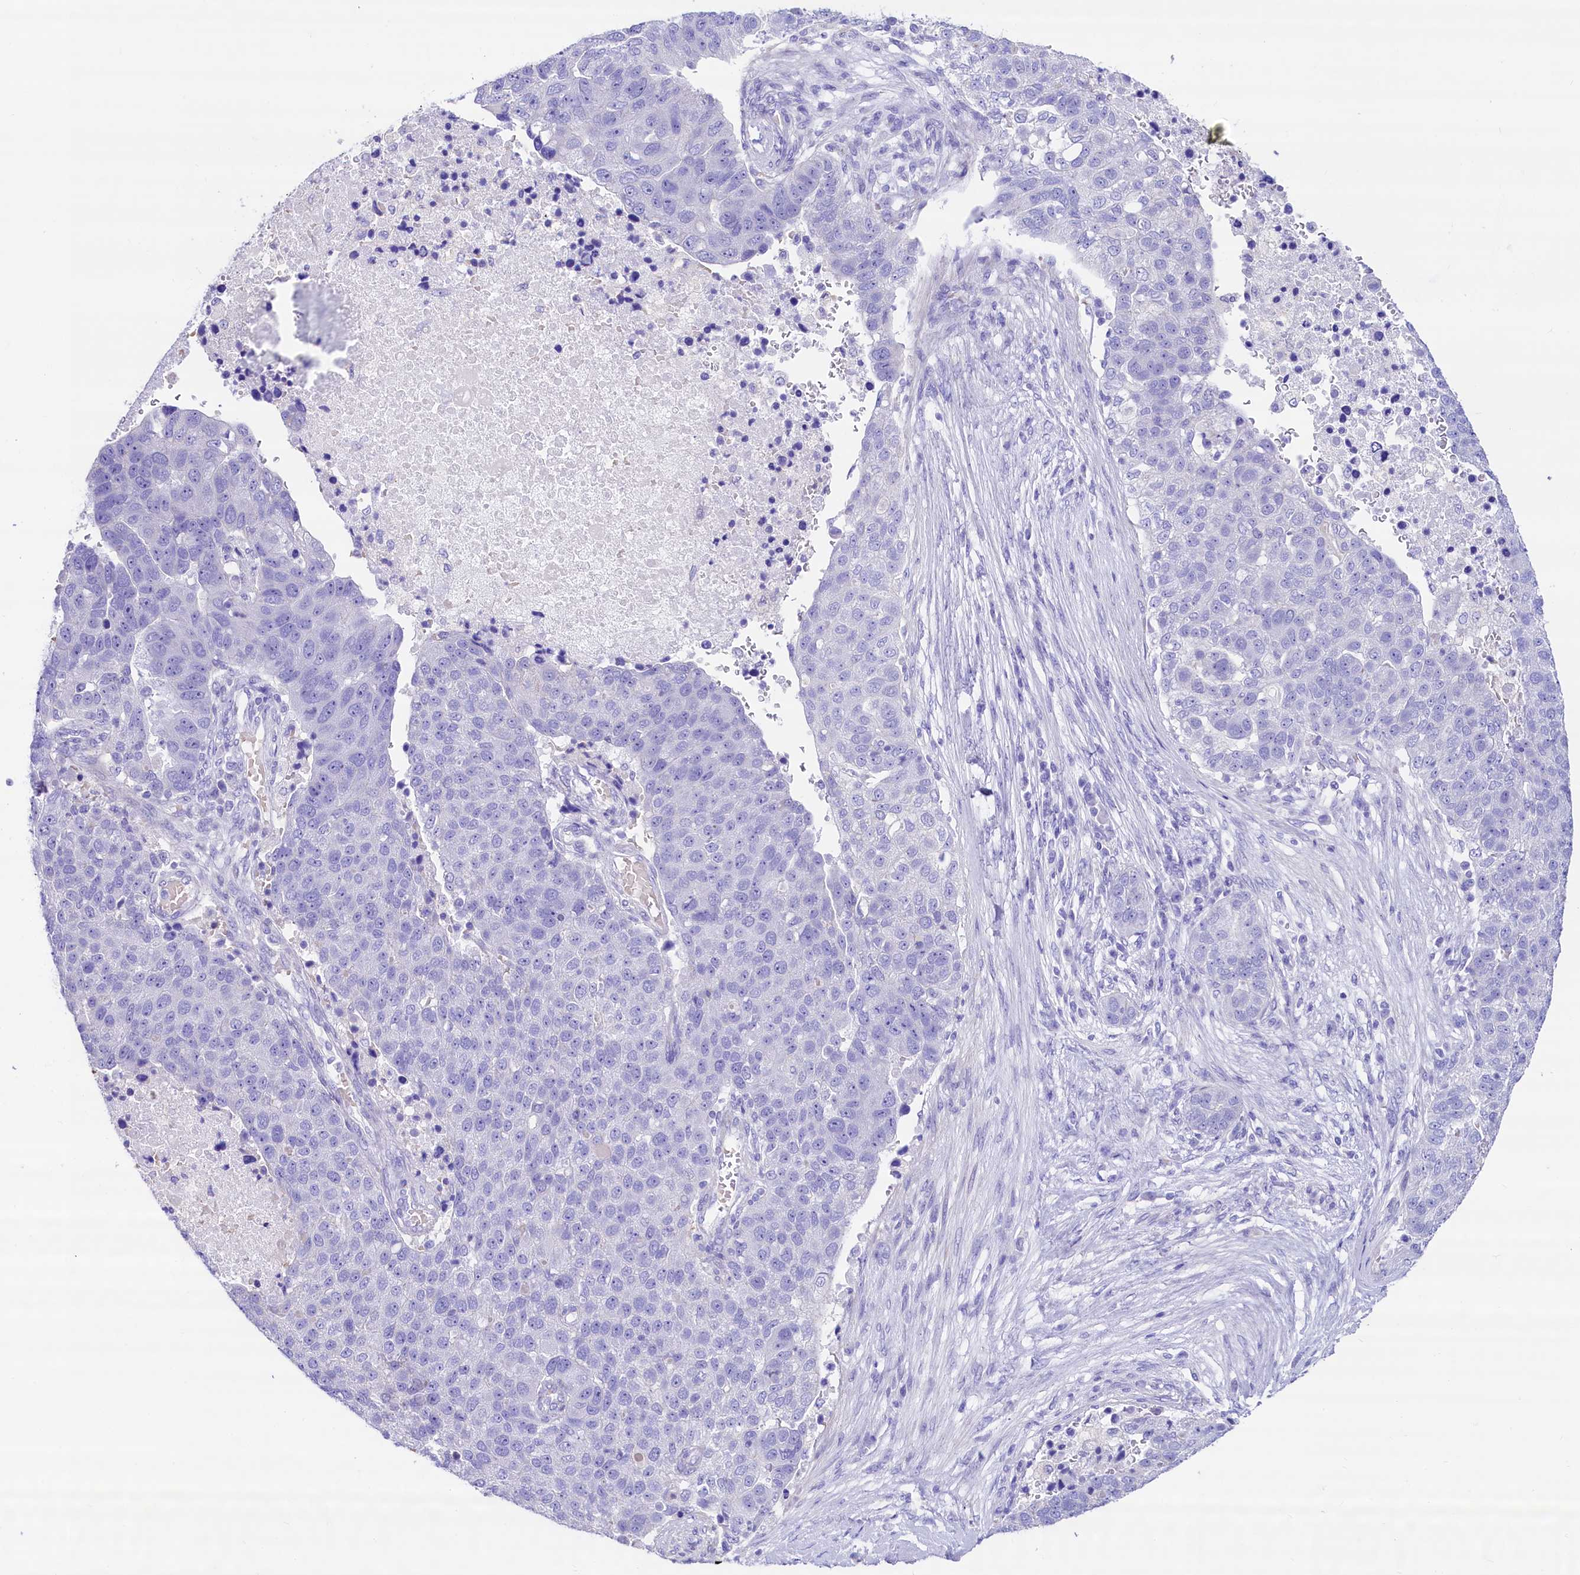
{"staining": {"intensity": "negative", "quantity": "none", "location": "none"}, "tissue": "pancreatic cancer", "cell_type": "Tumor cells", "image_type": "cancer", "snomed": [{"axis": "morphology", "description": "Adenocarcinoma, NOS"}, {"axis": "topography", "description": "Pancreas"}], "caption": "Immunohistochemistry (IHC) image of neoplastic tissue: pancreatic cancer stained with DAB exhibits no significant protein positivity in tumor cells.", "gene": "RBP3", "patient": {"sex": "female", "age": 61}}